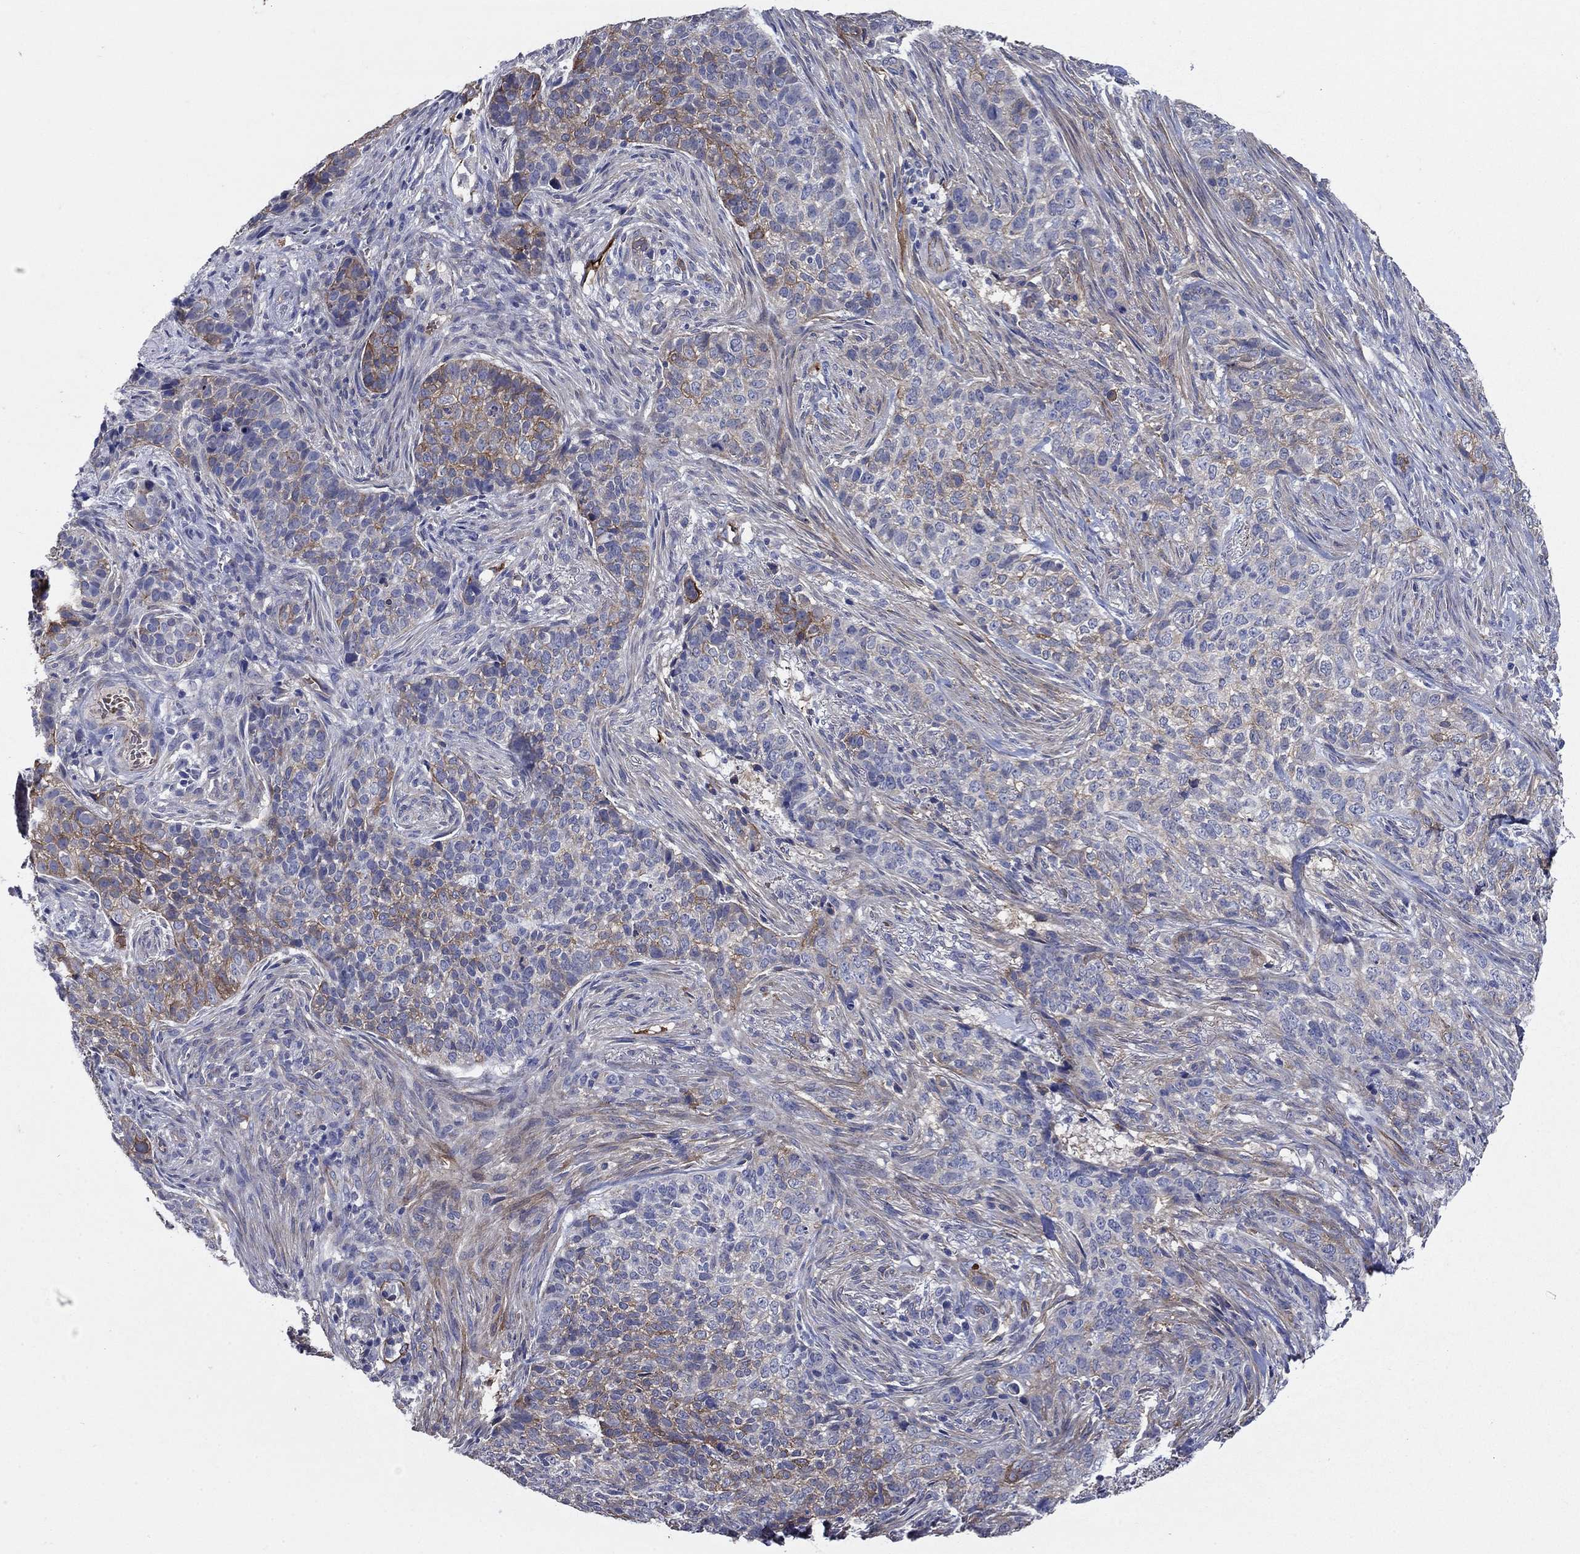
{"staining": {"intensity": "moderate", "quantity": "<25%", "location": "cytoplasmic/membranous"}, "tissue": "skin cancer", "cell_type": "Tumor cells", "image_type": "cancer", "snomed": [{"axis": "morphology", "description": "Basal cell carcinoma"}, {"axis": "topography", "description": "Skin"}], "caption": "Moderate cytoplasmic/membranous staining for a protein is seen in approximately <25% of tumor cells of skin cancer using immunohistochemistry (IHC).", "gene": "FLNC", "patient": {"sex": "female", "age": 69}}